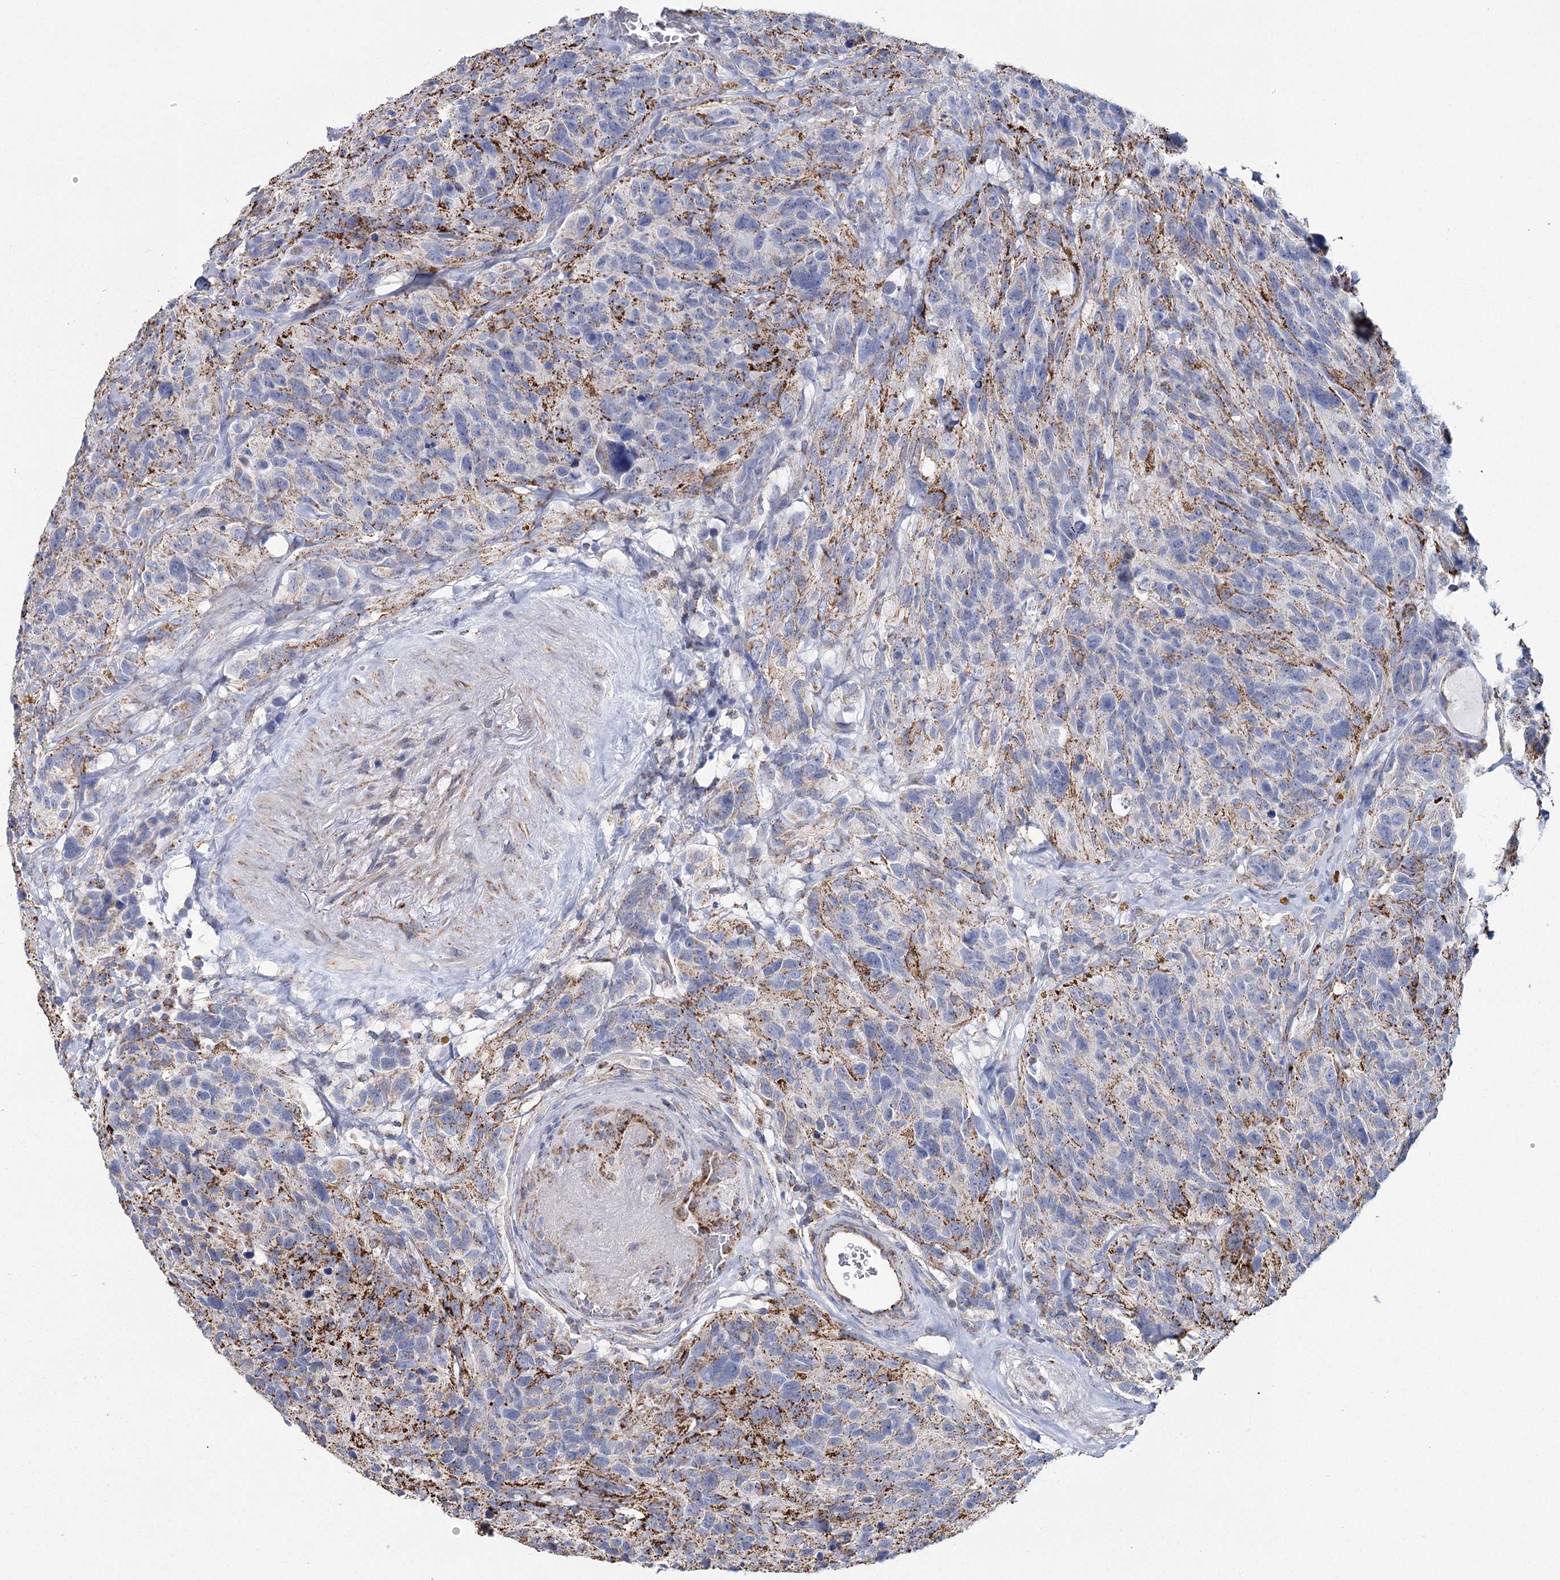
{"staining": {"intensity": "negative", "quantity": "none", "location": "none"}, "tissue": "glioma", "cell_type": "Tumor cells", "image_type": "cancer", "snomed": [{"axis": "morphology", "description": "Glioma, malignant, High grade"}, {"axis": "topography", "description": "Brain"}], "caption": "Immunohistochemistry (IHC) of glioma reveals no staining in tumor cells.", "gene": "MRPL44", "patient": {"sex": "male", "age": 69}}